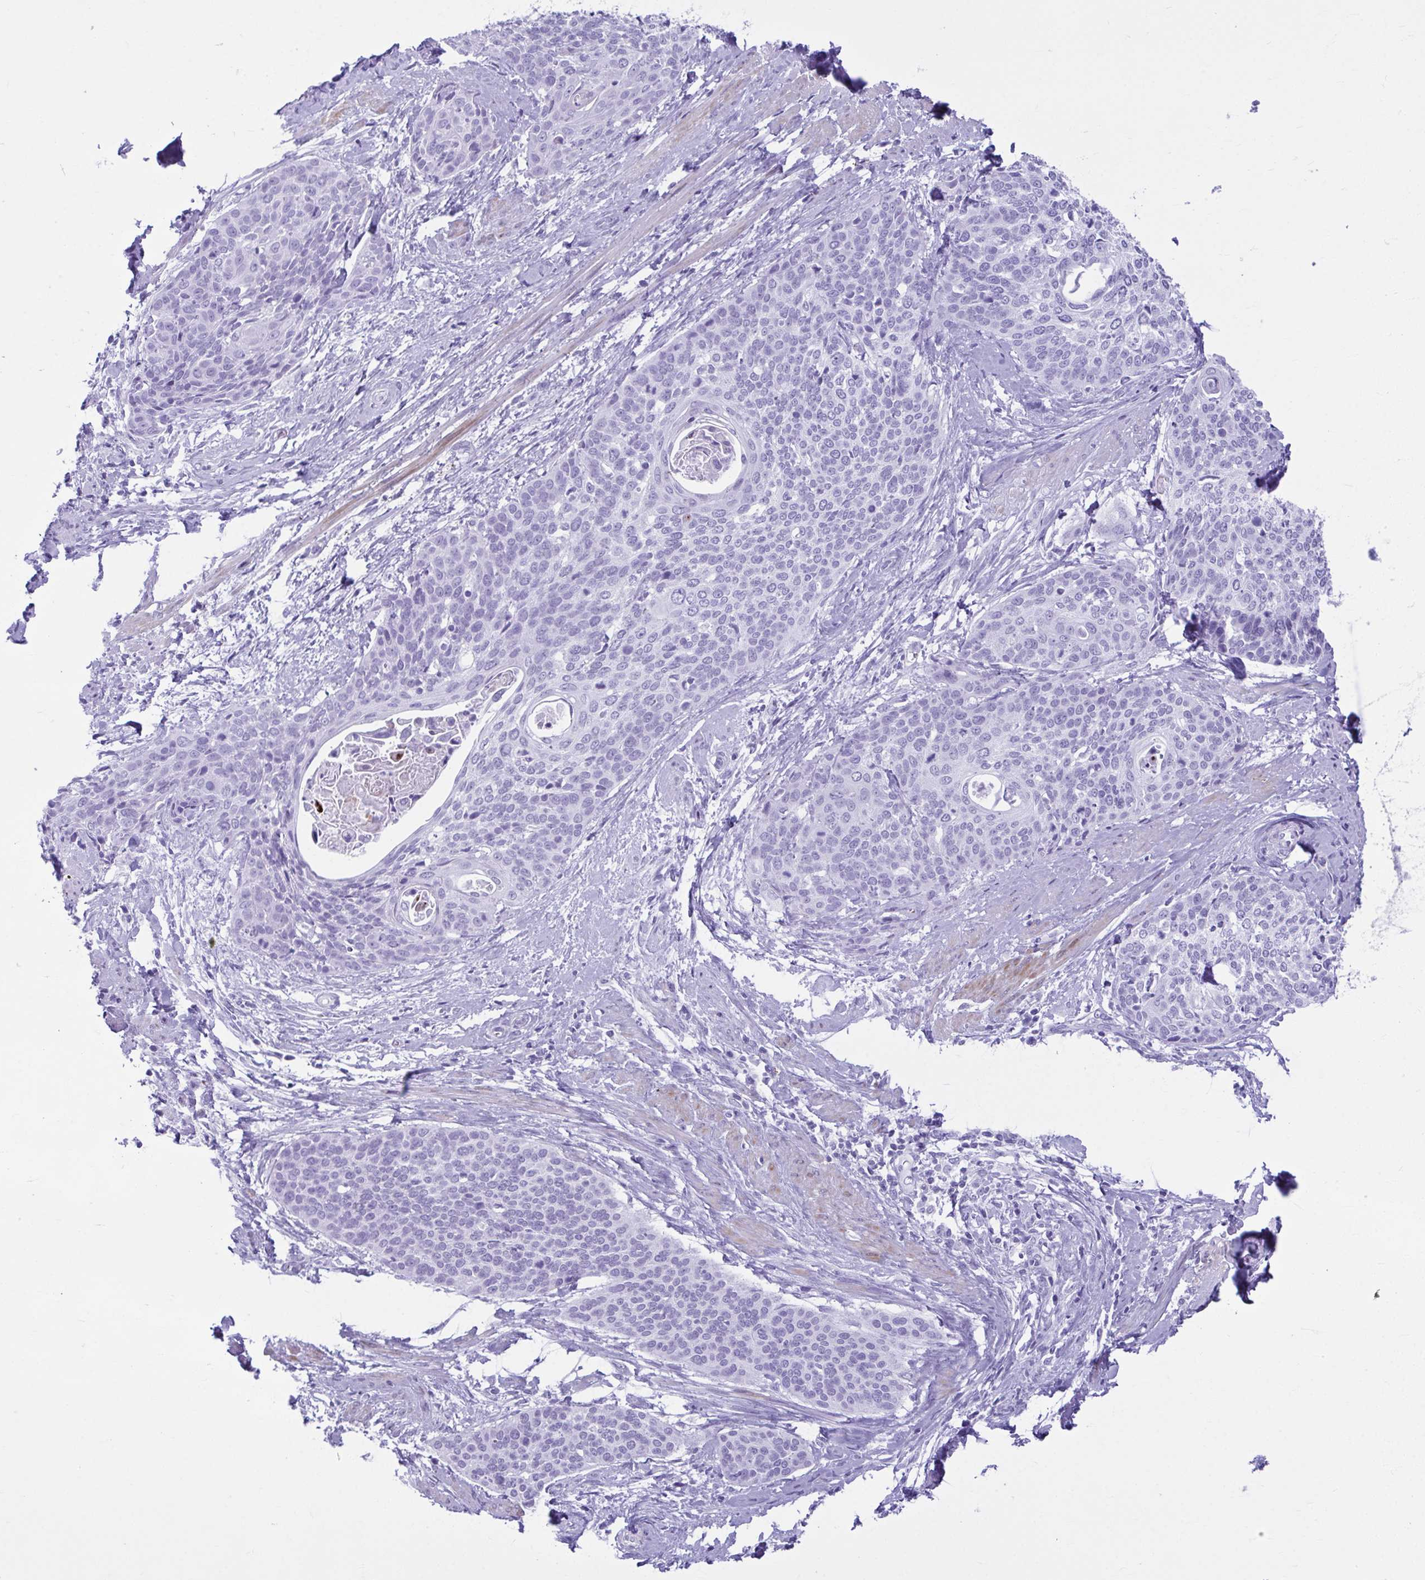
{"staining": {"intensity": "negative", "quantity": "none", "location": "none"}, "tissue": "cervical cancer", "cell_type": "Tumor cells", "image_type": "cancer", "snomed": [{"axis": "morphology", "description": "Squamous cell carcinoma, NOS"}, {"axis": "topography", "description": "Cervix"}], "caption": "IHC image of cervical squamous cell carcinoma stained for a protein (brown), which reveals no expression in tumor cells.", "gene": "TCEAL3", "patient": {"sex": "female", "age": 69}}